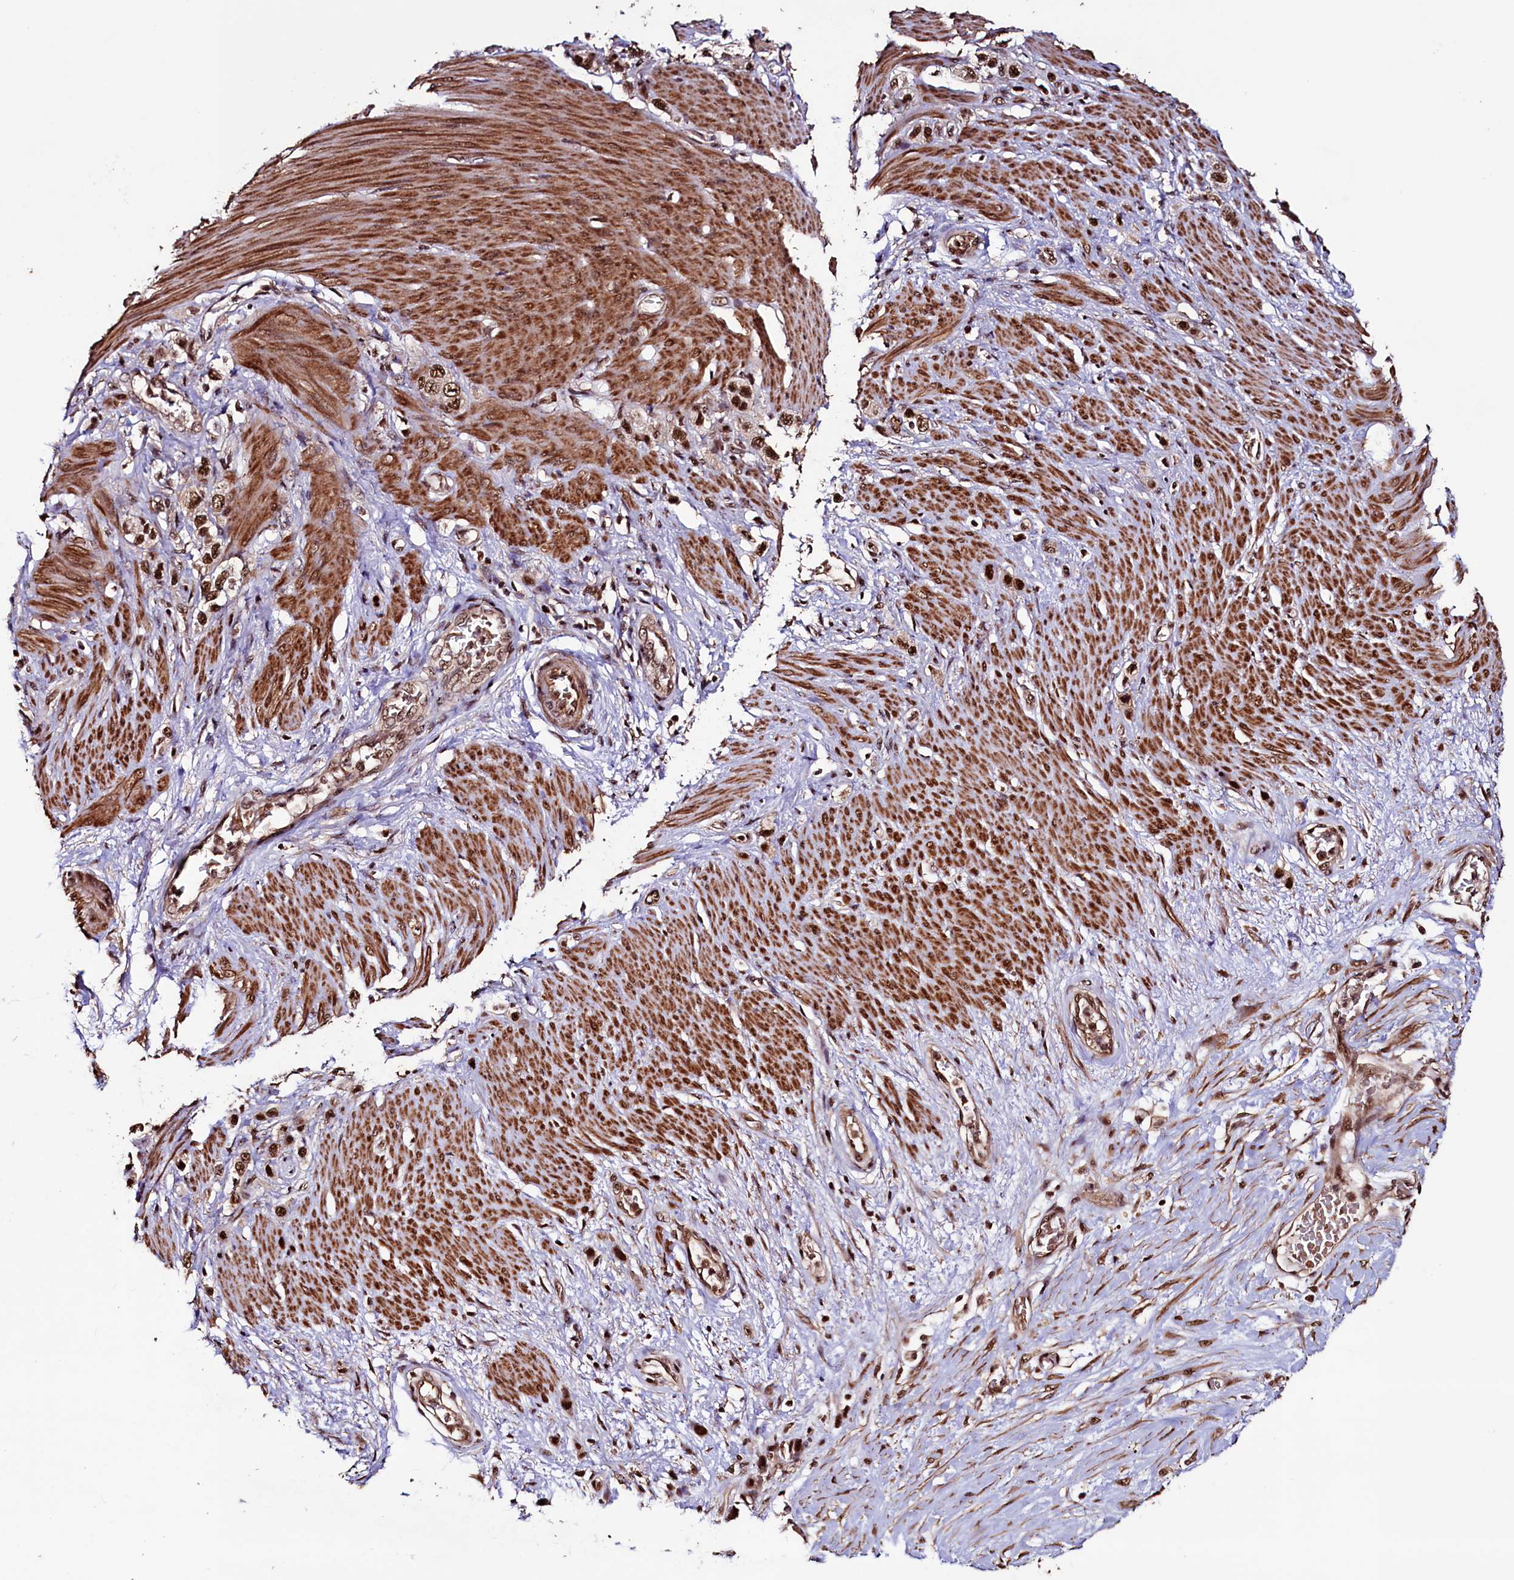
{"staining": {"intensity": "strong", "quantity": ">75%", "location": "nuclear"}, "tissue": "stomach cancer", "cell_type": "Tumor cells", "image_type": "cancer", "snomed": [{"axis": "morphology", "description": "Adenocarcinoma, NOS"}, {"axis": "morphology", "description": "Adenocarcinoma, High grade"}, {"axis": "topography", "description": "Stomach, upper"}, {"axis": "topography", "description": "Stomach, lower"}], "caption": "Adenocarcinoma (stomach) stained for a protein (brown) displays strong nuclear positive positivity in approximately >75% of tumor cells.", "gene": "SFSWAP", "patient": {"sex": "female", "age": 65}}